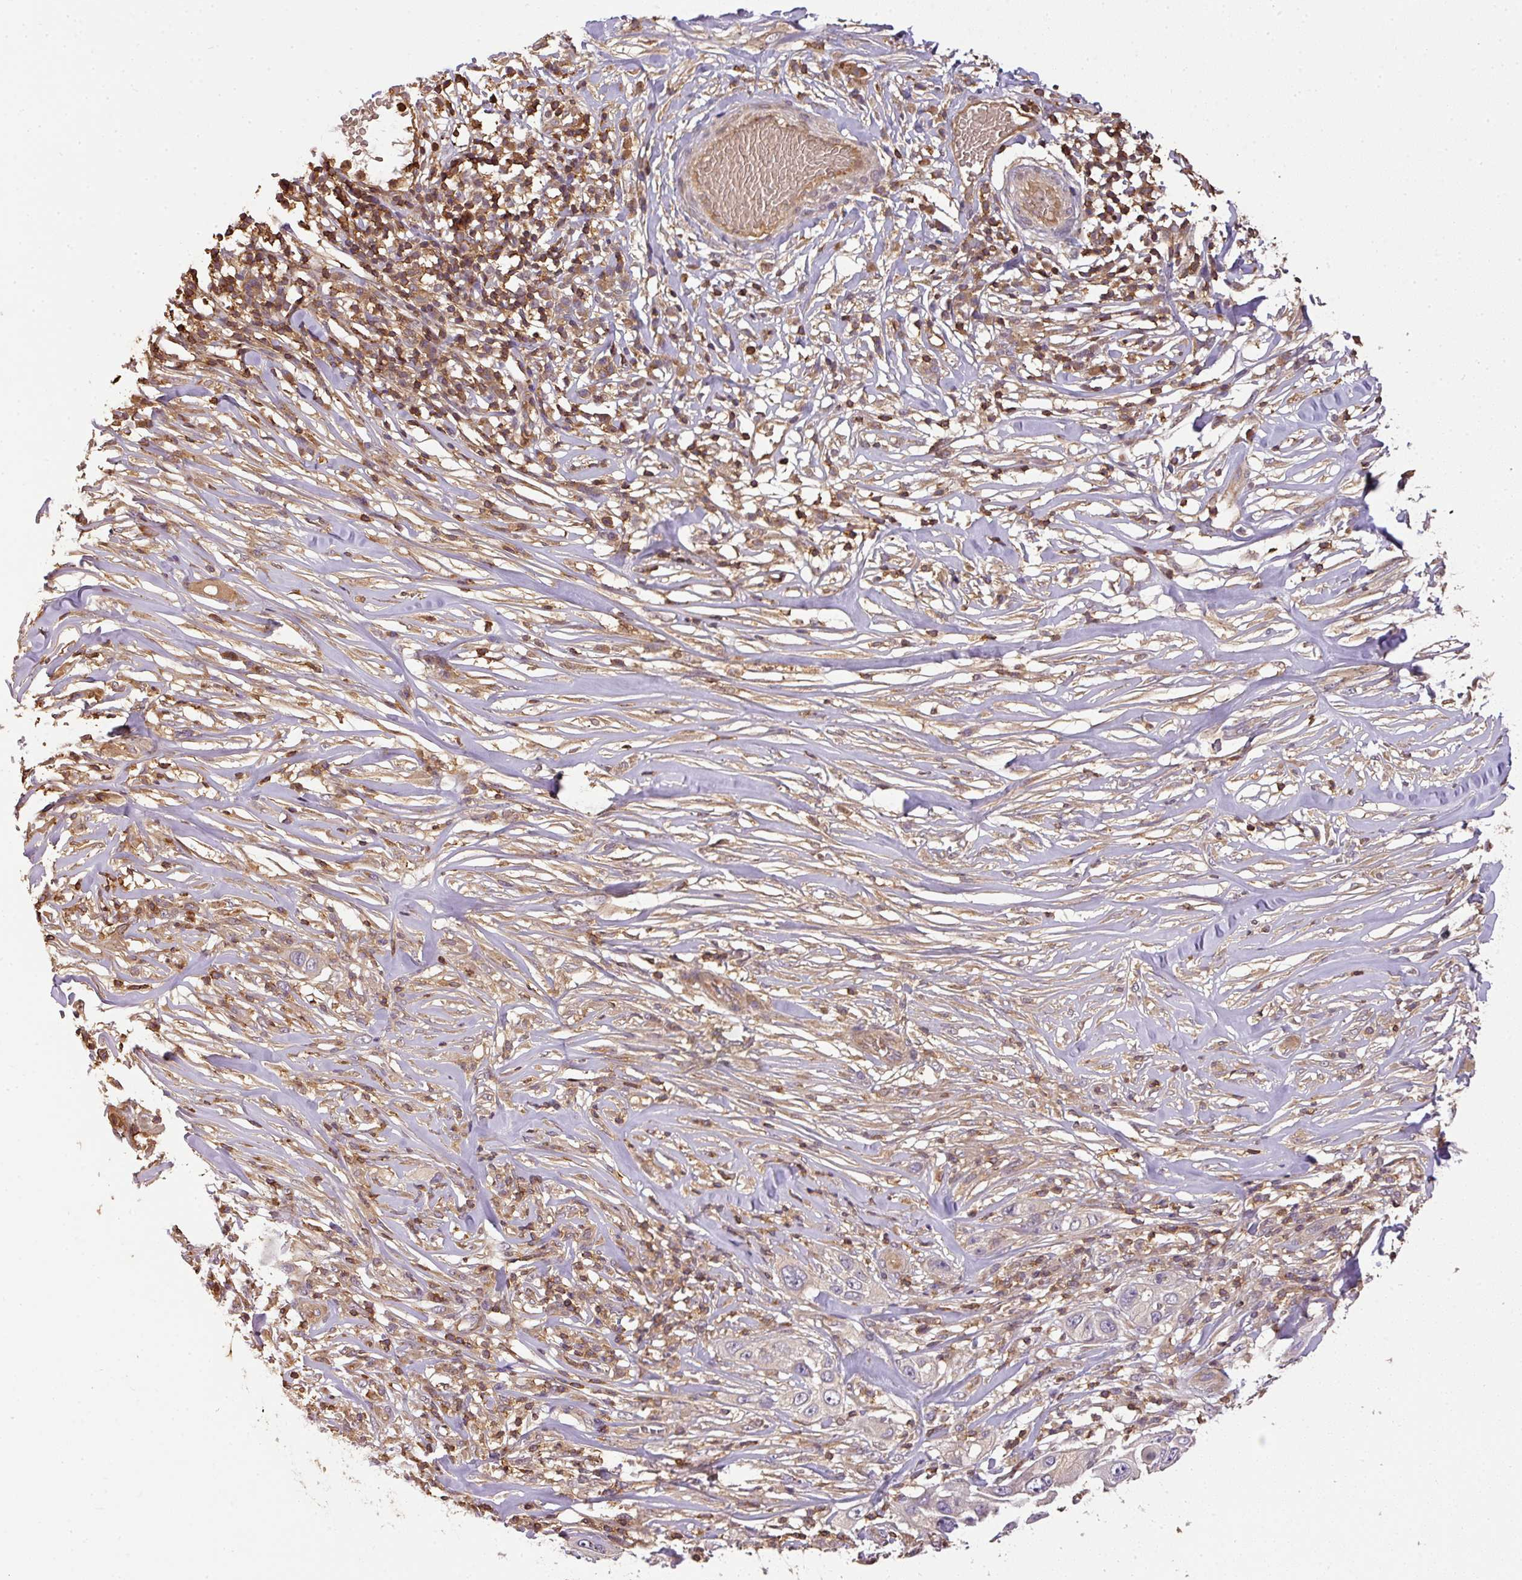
{"staining": {"intensity": "negative", "quantity": "none", "location": "none"}, "tissue": "skin cancer", "cell_type": "Tumor cells", "image_type": "cancer", "snomed": [{"axis": "morphology", "description": "Squamous cell carcinoma, NOS"}, {"axis": "topography", "description": "Skin"}], "caption": "The IHC image has no significant staining in tumor cells of skin cancer (squamous cell carcinoma) tissue.", "gene": "TCL1B", "patient": {"sex": "female", "age": 44}}